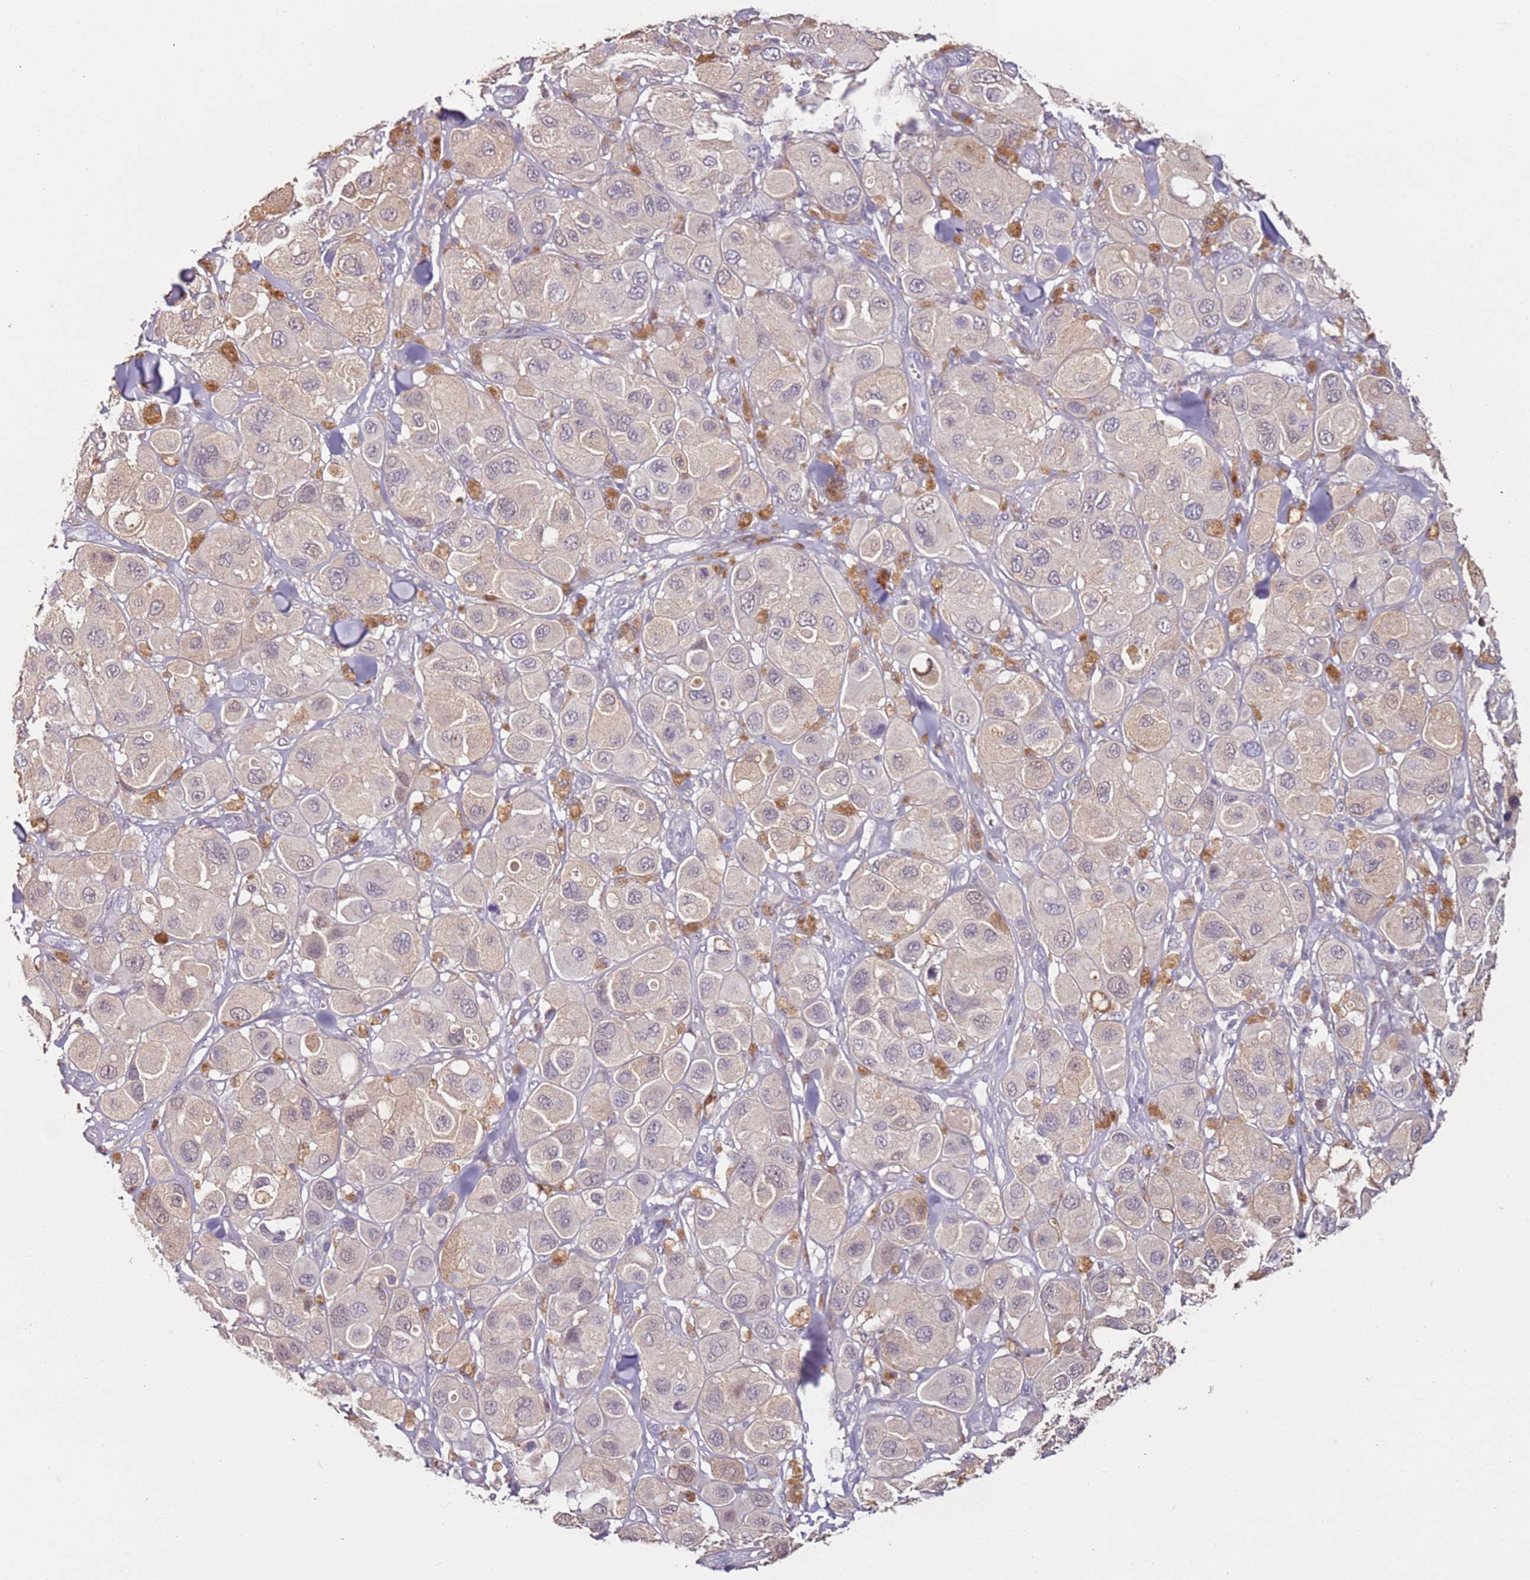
{"staining": {"intensity": "negative", "quantity": "none", "location": "none"}, "tissue": "melanoma", "cell_type": "Tumor cells", "image_type": "cancer", "snomed": [{"axis": "morphology", "description": "Malignant melanoma, Metastatic site"}, {"axis": "topography", "description": "Skin"}], "caption": "Histopathology image shows no protein staining in tumor cells of malignant melanoma (metastatic site) tissue. The staining was performed using DAB to visualize the protein expression in brown, while the nuclei were stained in blue with hematoxylin (Magnification: 20x).", "gene": "MDH1", "patient": {"sex": "male", "age": 41}}